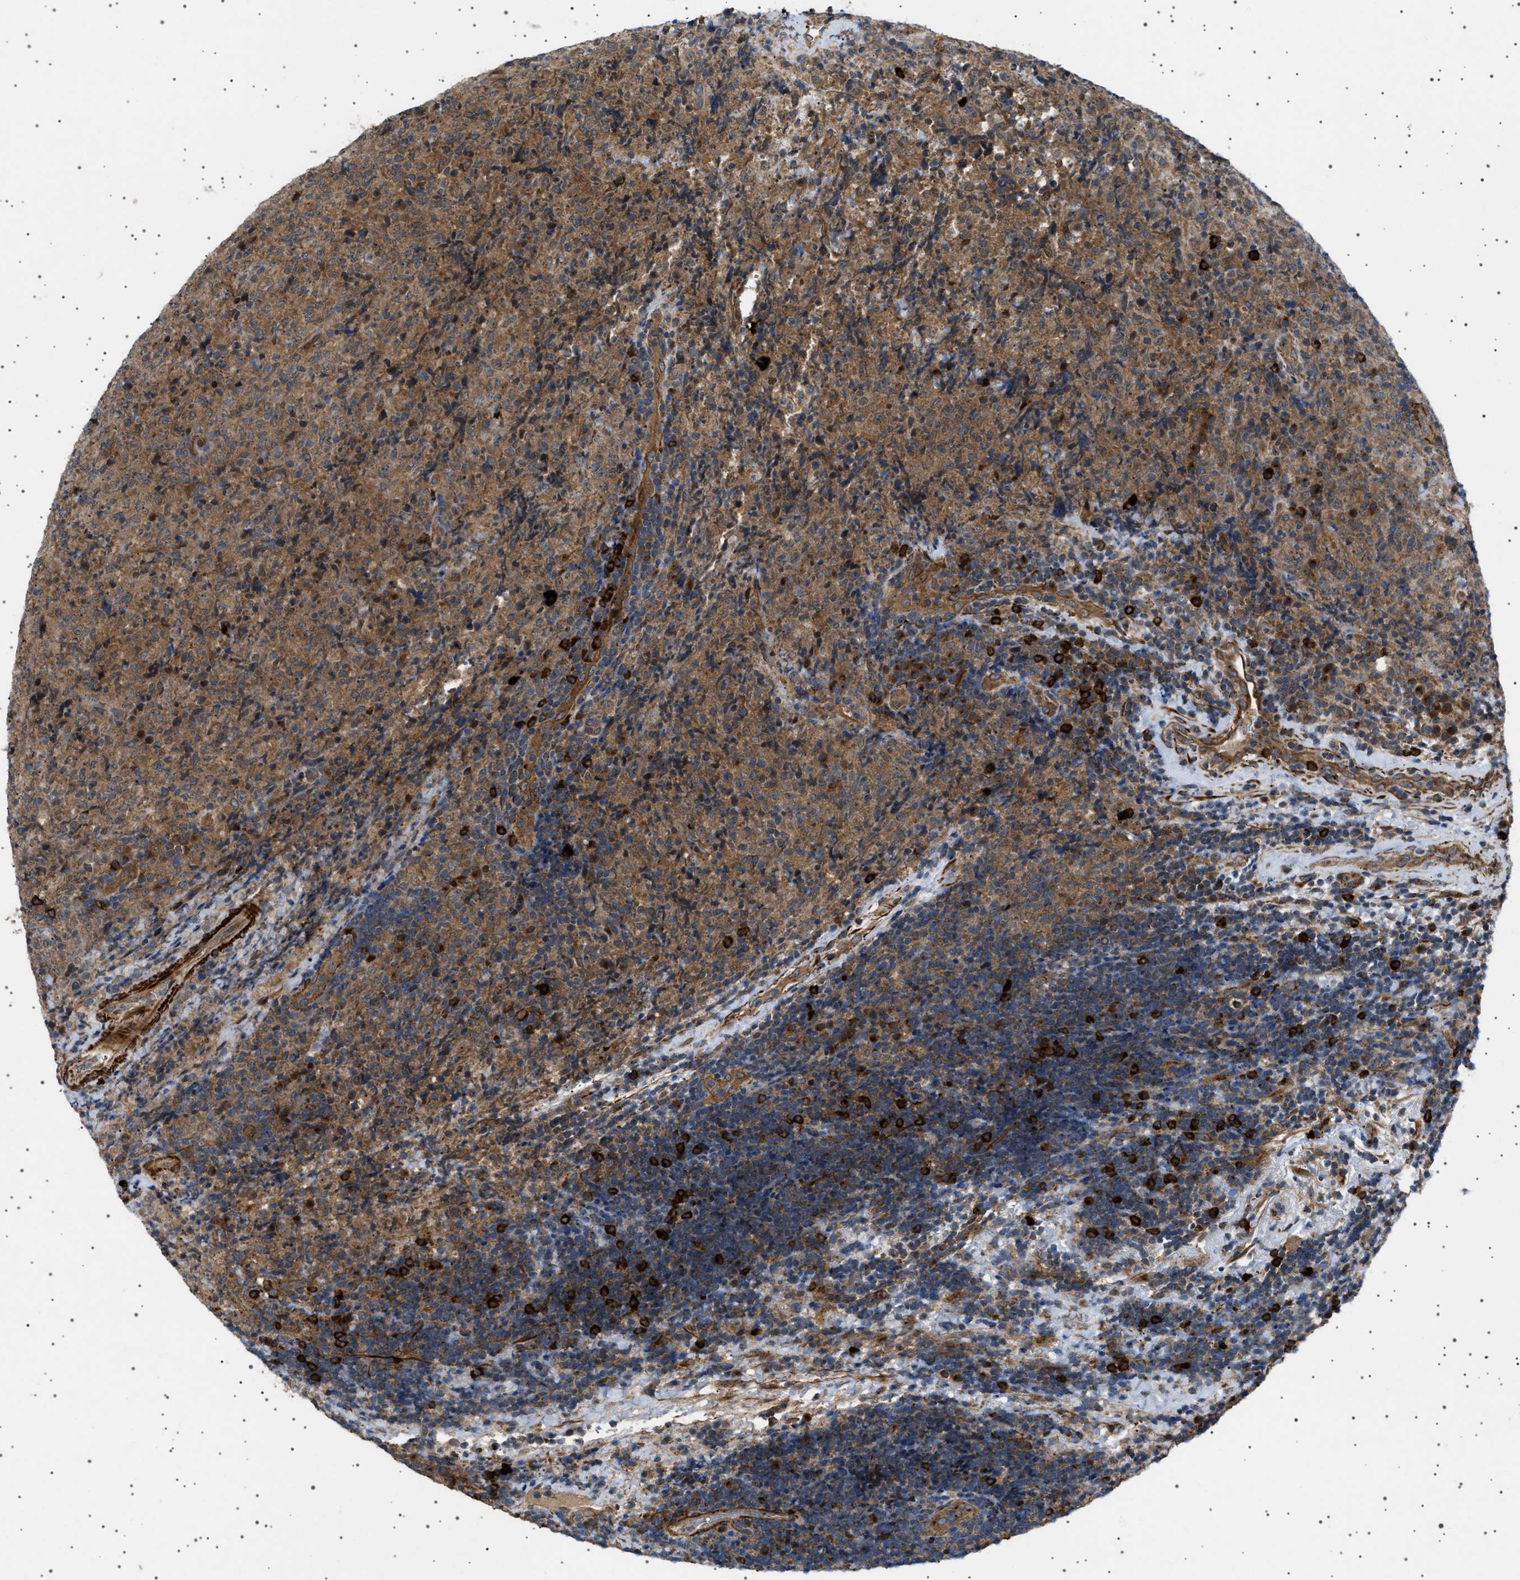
{"staining": {"intensity": "moderate", "quantity": ">75%", "location": "cytoplasmic/membranous"}, "tissue": "lymphoma", "cell_type": "Tumor cells", "image_type": "cancer", "snomed": [{"axis": "morphology", "description": "Malignant lymphoma, non-Hodgkin's type, High grade"}, {"axis": "topography", "description": "Tonsil"}], "caption": "A medium amount of moderate cytoplasmic/membranous staining is identified in approximately >75% of tumor cells in malignant lymphoma, non-Hodgkin's type (high-grade) tissue.", "gene": "CCDC186", "patient": {"sex": "female", "age": 36}}